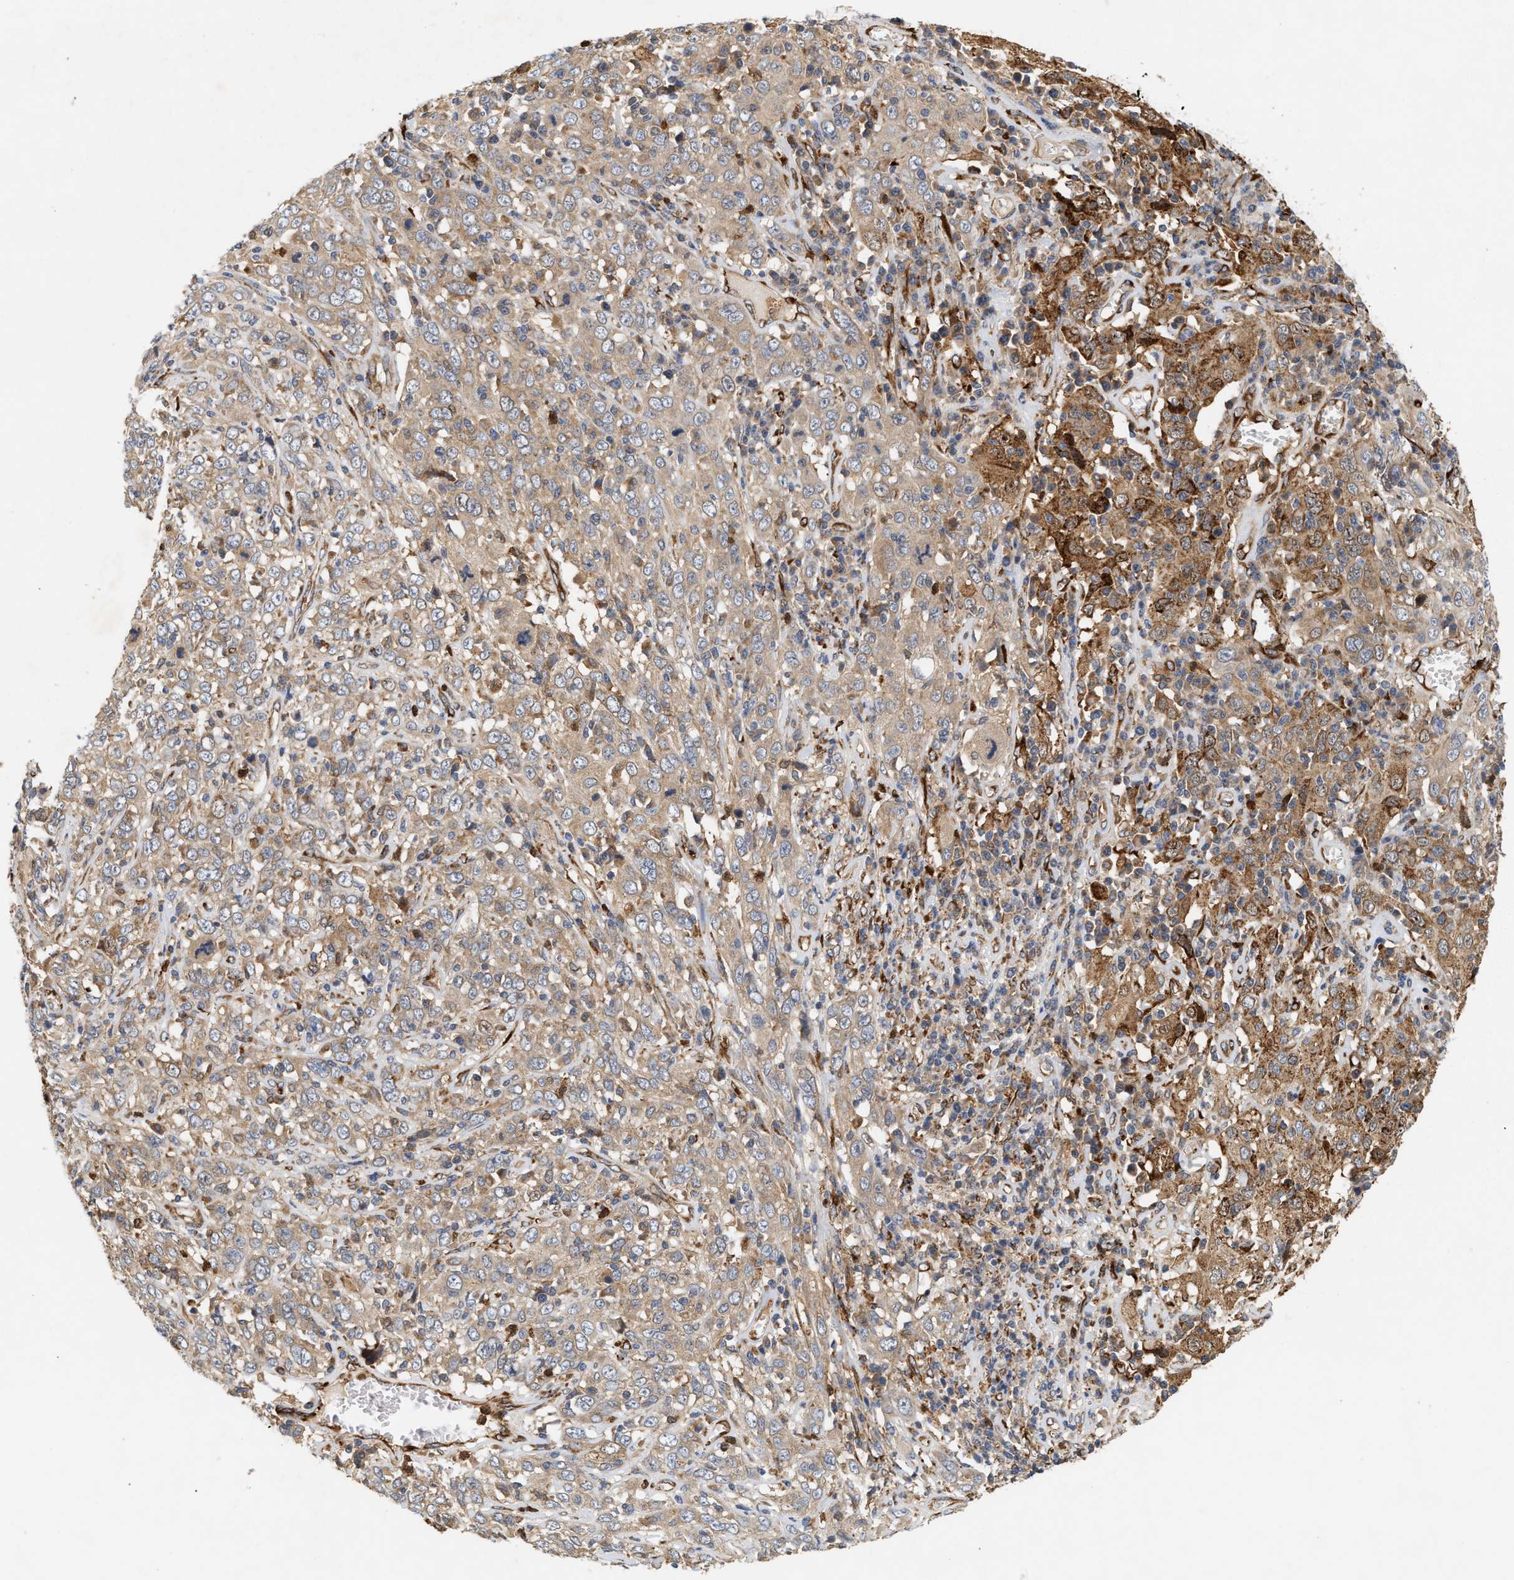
{"staining": {"intensity": "weak", "quantity": ">75%", "location": "cytoplasmic/membranous"}, "tissue": "cervical cancer", "cell_type": "Tumor cells", "image_type": "cancer", "snomed": [{"axis": "morphology", "description": "Squamous cell carcinoma, NOS"}, {"axis": "topography", "description": "Cervix"}], "caption": "A brown stain labels weak cytoplasmic/membranous positivity of a protein in human cervical cancer tumor cells.", "gene": "PLCD1", "patient": {"sex": "female", "age": 46}}